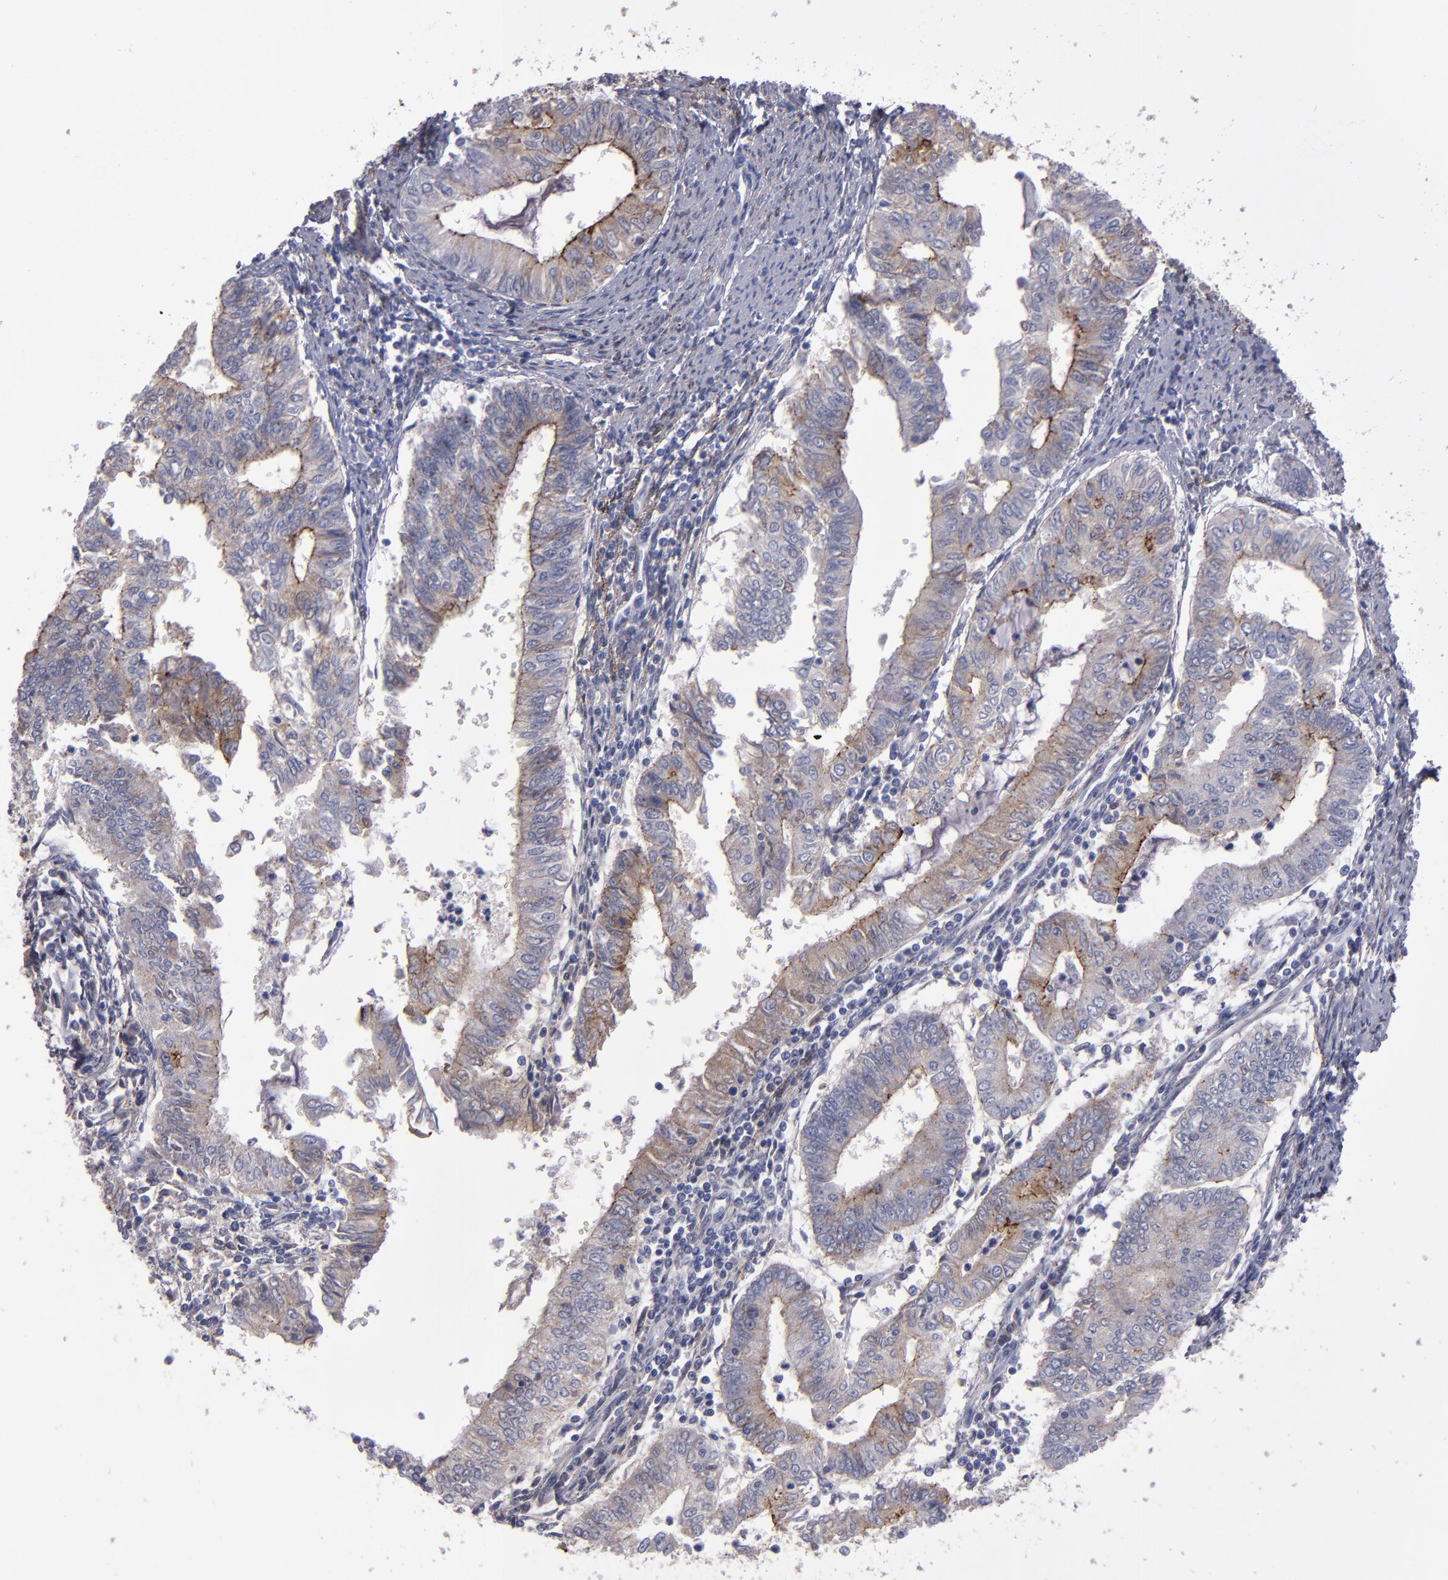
{"staining": {"intensity": "moderate", "quantity": ">75%", "location": "cytoplasmic/membranous"}, "tissue": "endometrial cancer", "cell_type": "Tumor cells", "image_type": "cancer", "snomed": [{"axis": "morphology", "description": "Adenocarcinoma, NOS"}, {"axis": "topography", "description": "Endometrium"}], "caption": "This micrograph shows immunohistochemistry staining of endometrial adenocarcinoma, with medium moderate cytoplasmic/membranous expression in about >75% of tumor cells.", "gene": "CDH3", "patient": {"sex": "female", "age": 66}}